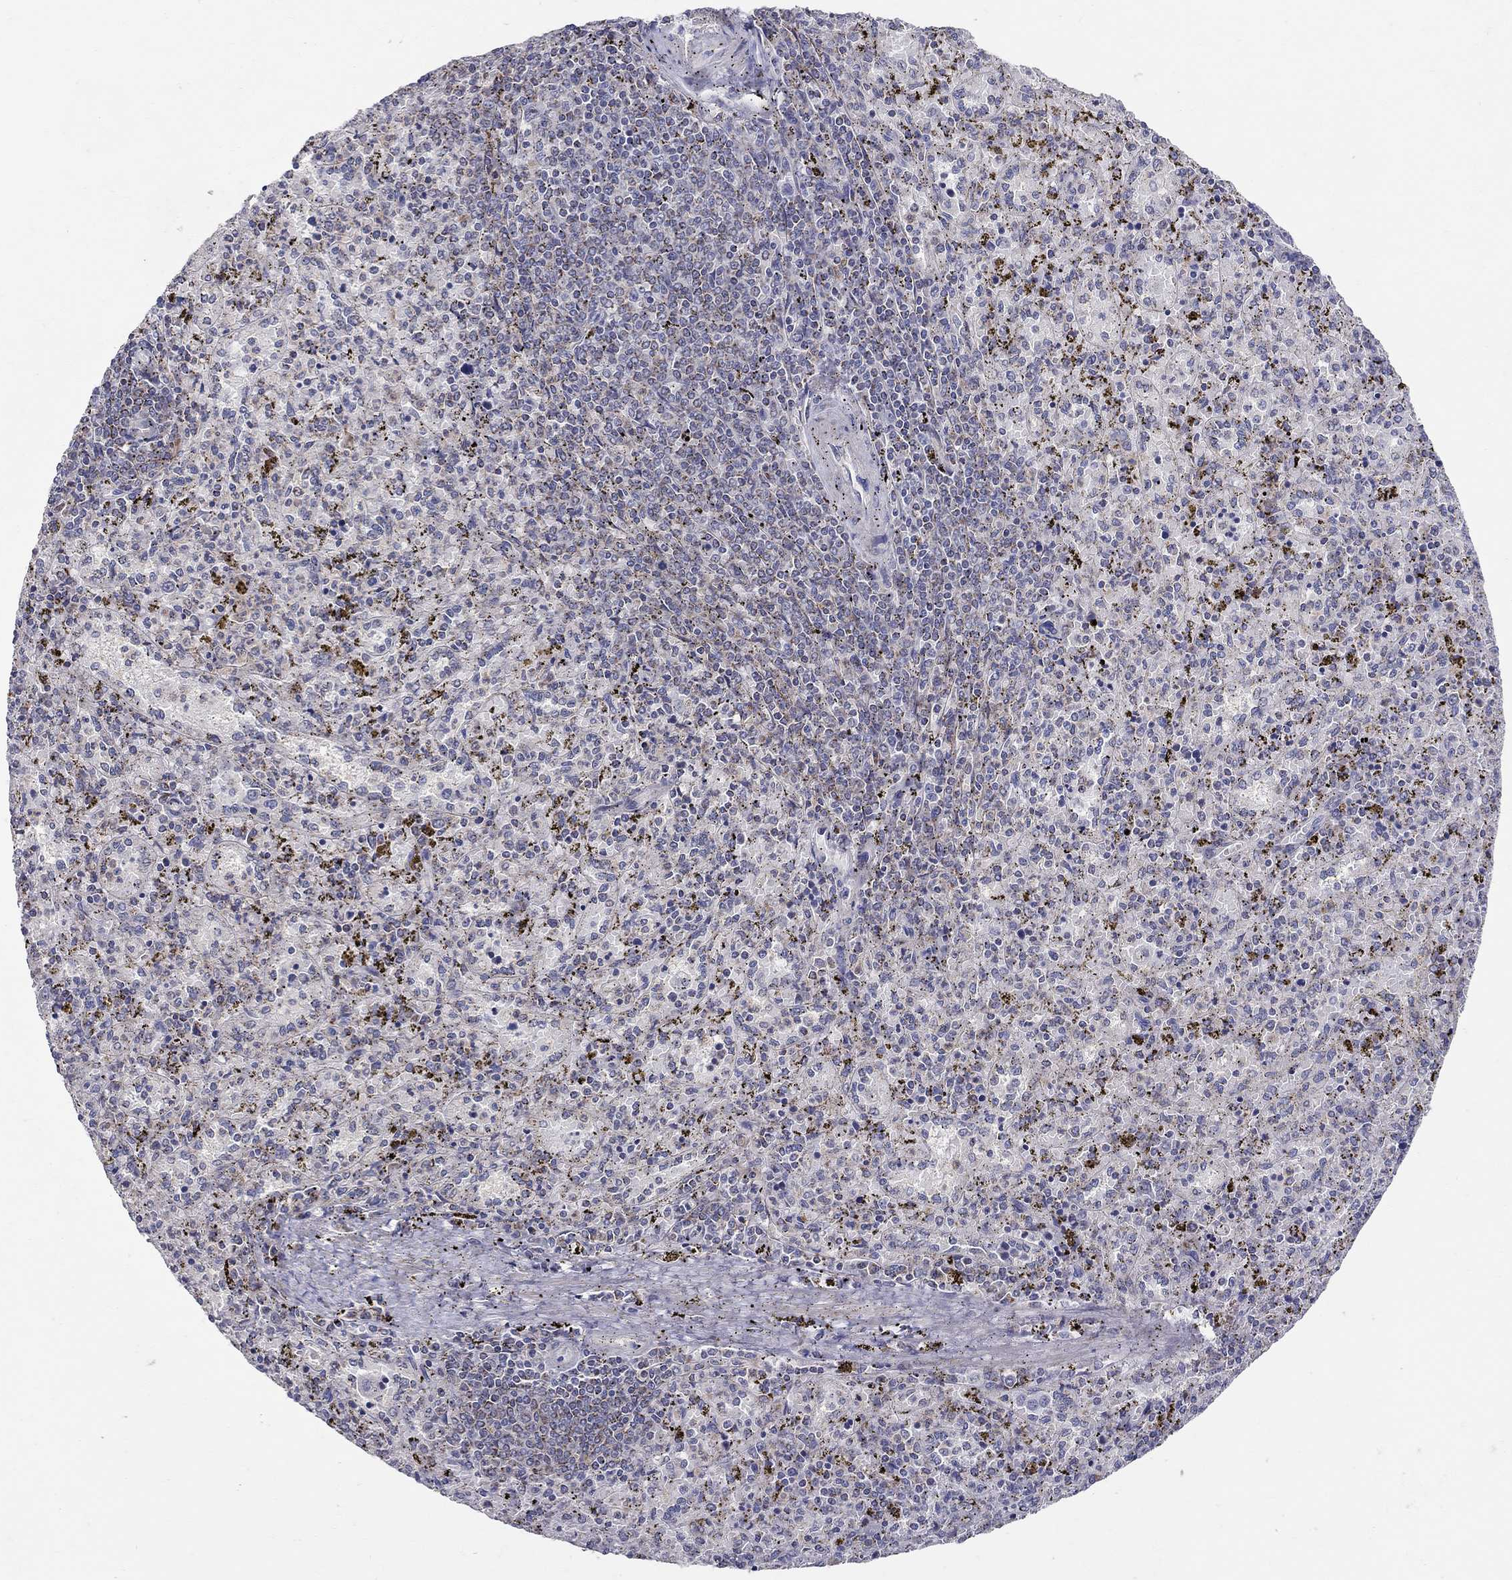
{"staining": {"intensity": "weak", "quantity": "25%-75%", "location": "cytoplasmic/membranous"}, "tissue": "spleen", "cell_type": "Cells in red pulp", "image_type": "normal", "snomed": [{"axis": "morphology", "description": "Normal tissue, NOS"}, {"axis": "topography", "description": "Spleen"}], "caption": "A micrograph of human spleen stained for a protein displays weak cytoplasmic/membranous brown staining in cells in red pulp.", "gene": "HMX2", "patient": {"sex": "female", "age": 50}}